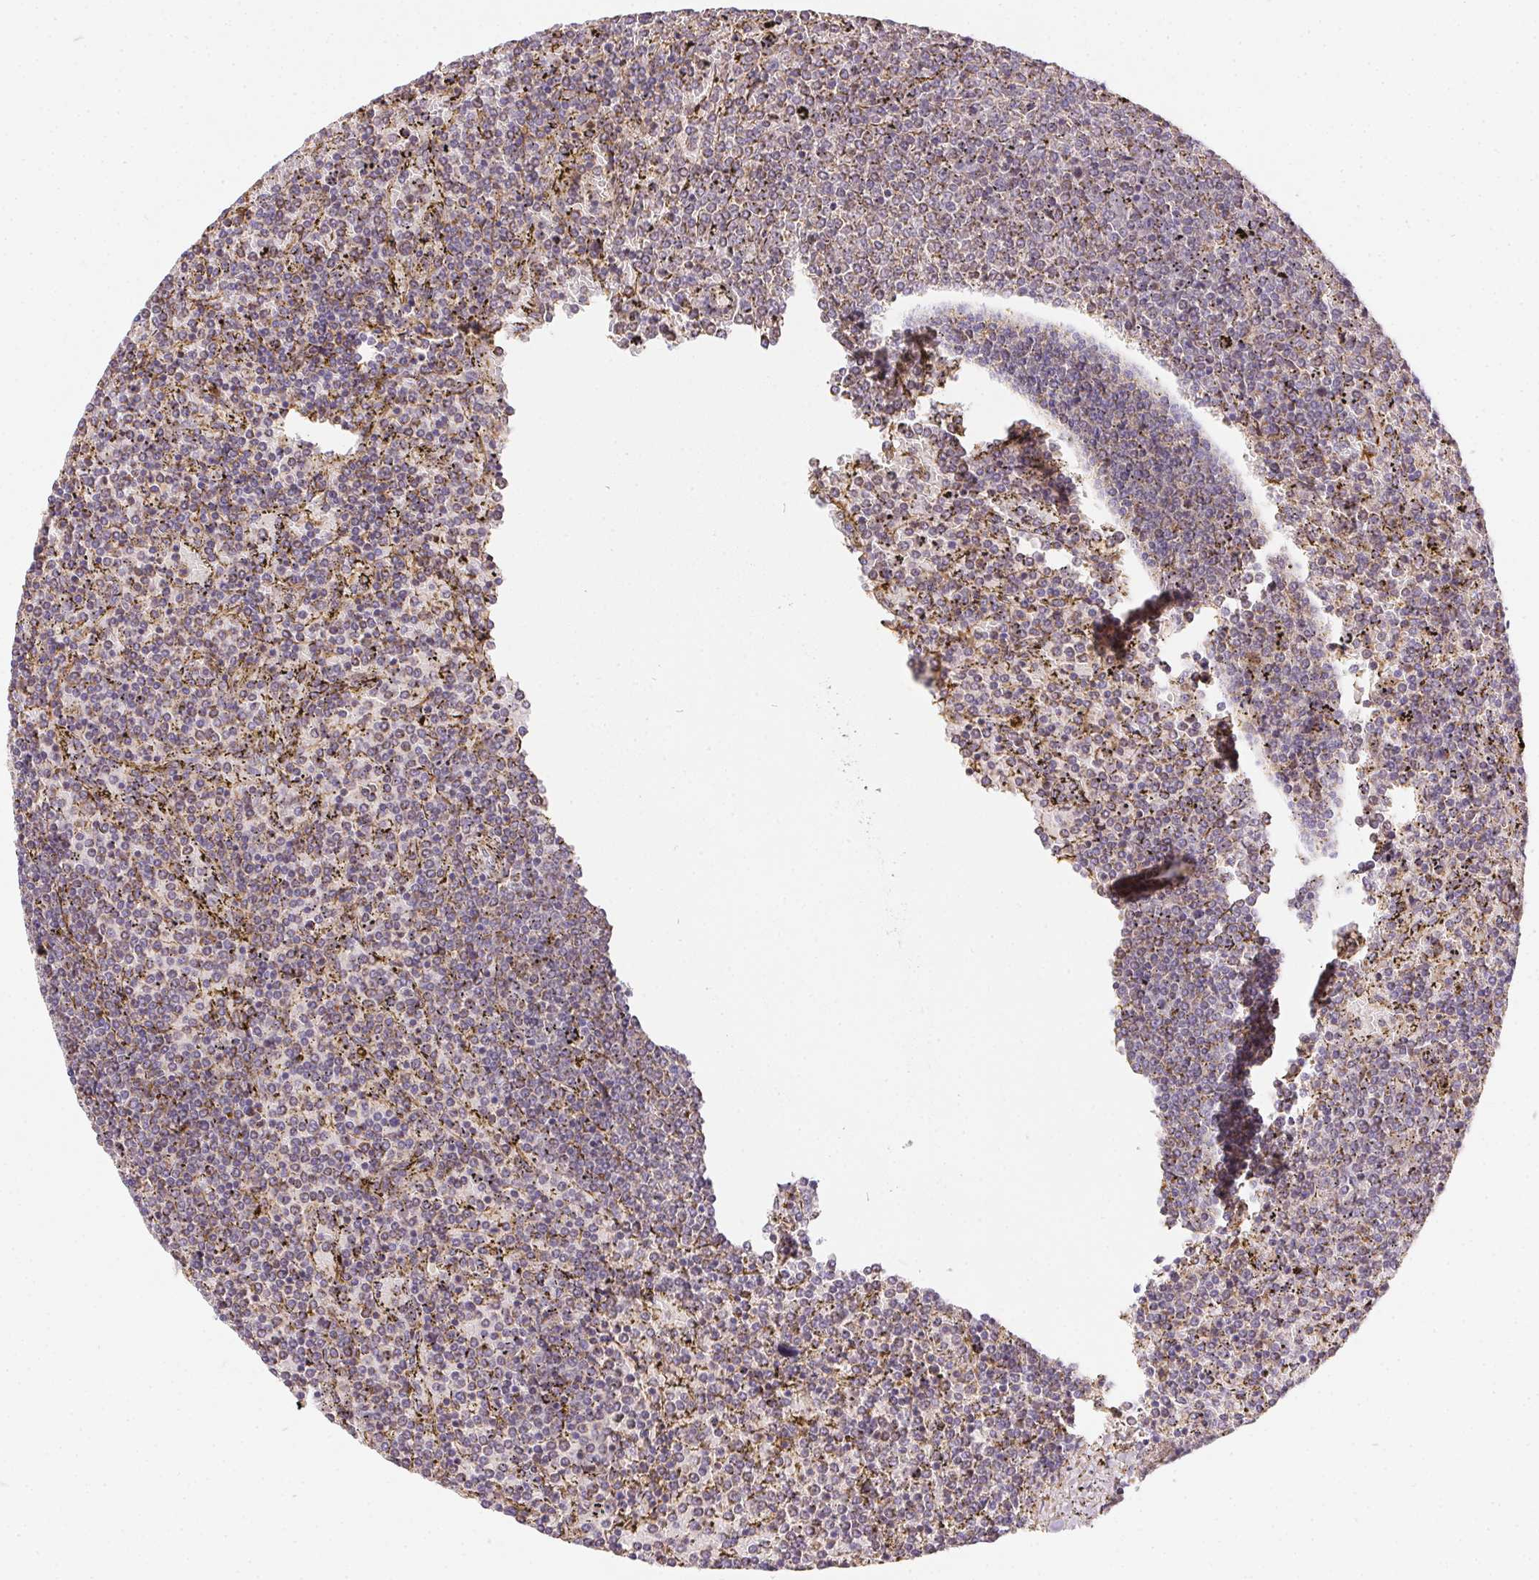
{"staining": {"intensity": "negative", "quantity": "none", "location": "none"}, "tissue": "lymphoma", "cell_type": "Tumor cells", "image_type": "cancer", "snomed": [{"axis": "morphology", "description": "Malignant lymphoma, non-Hodgkin's type, Low grade"}, {"axis": "topography", "description": "Spleen"}], "caption": "Immunohistochemical staining of human malignant lymphoma, non-Hodgkin's type (low-grade) displays no significant expression in tumor cells. Nuclei are stained in blue.", "gene": "REV3L", "patient": {"sex": "female", "age": 77}}